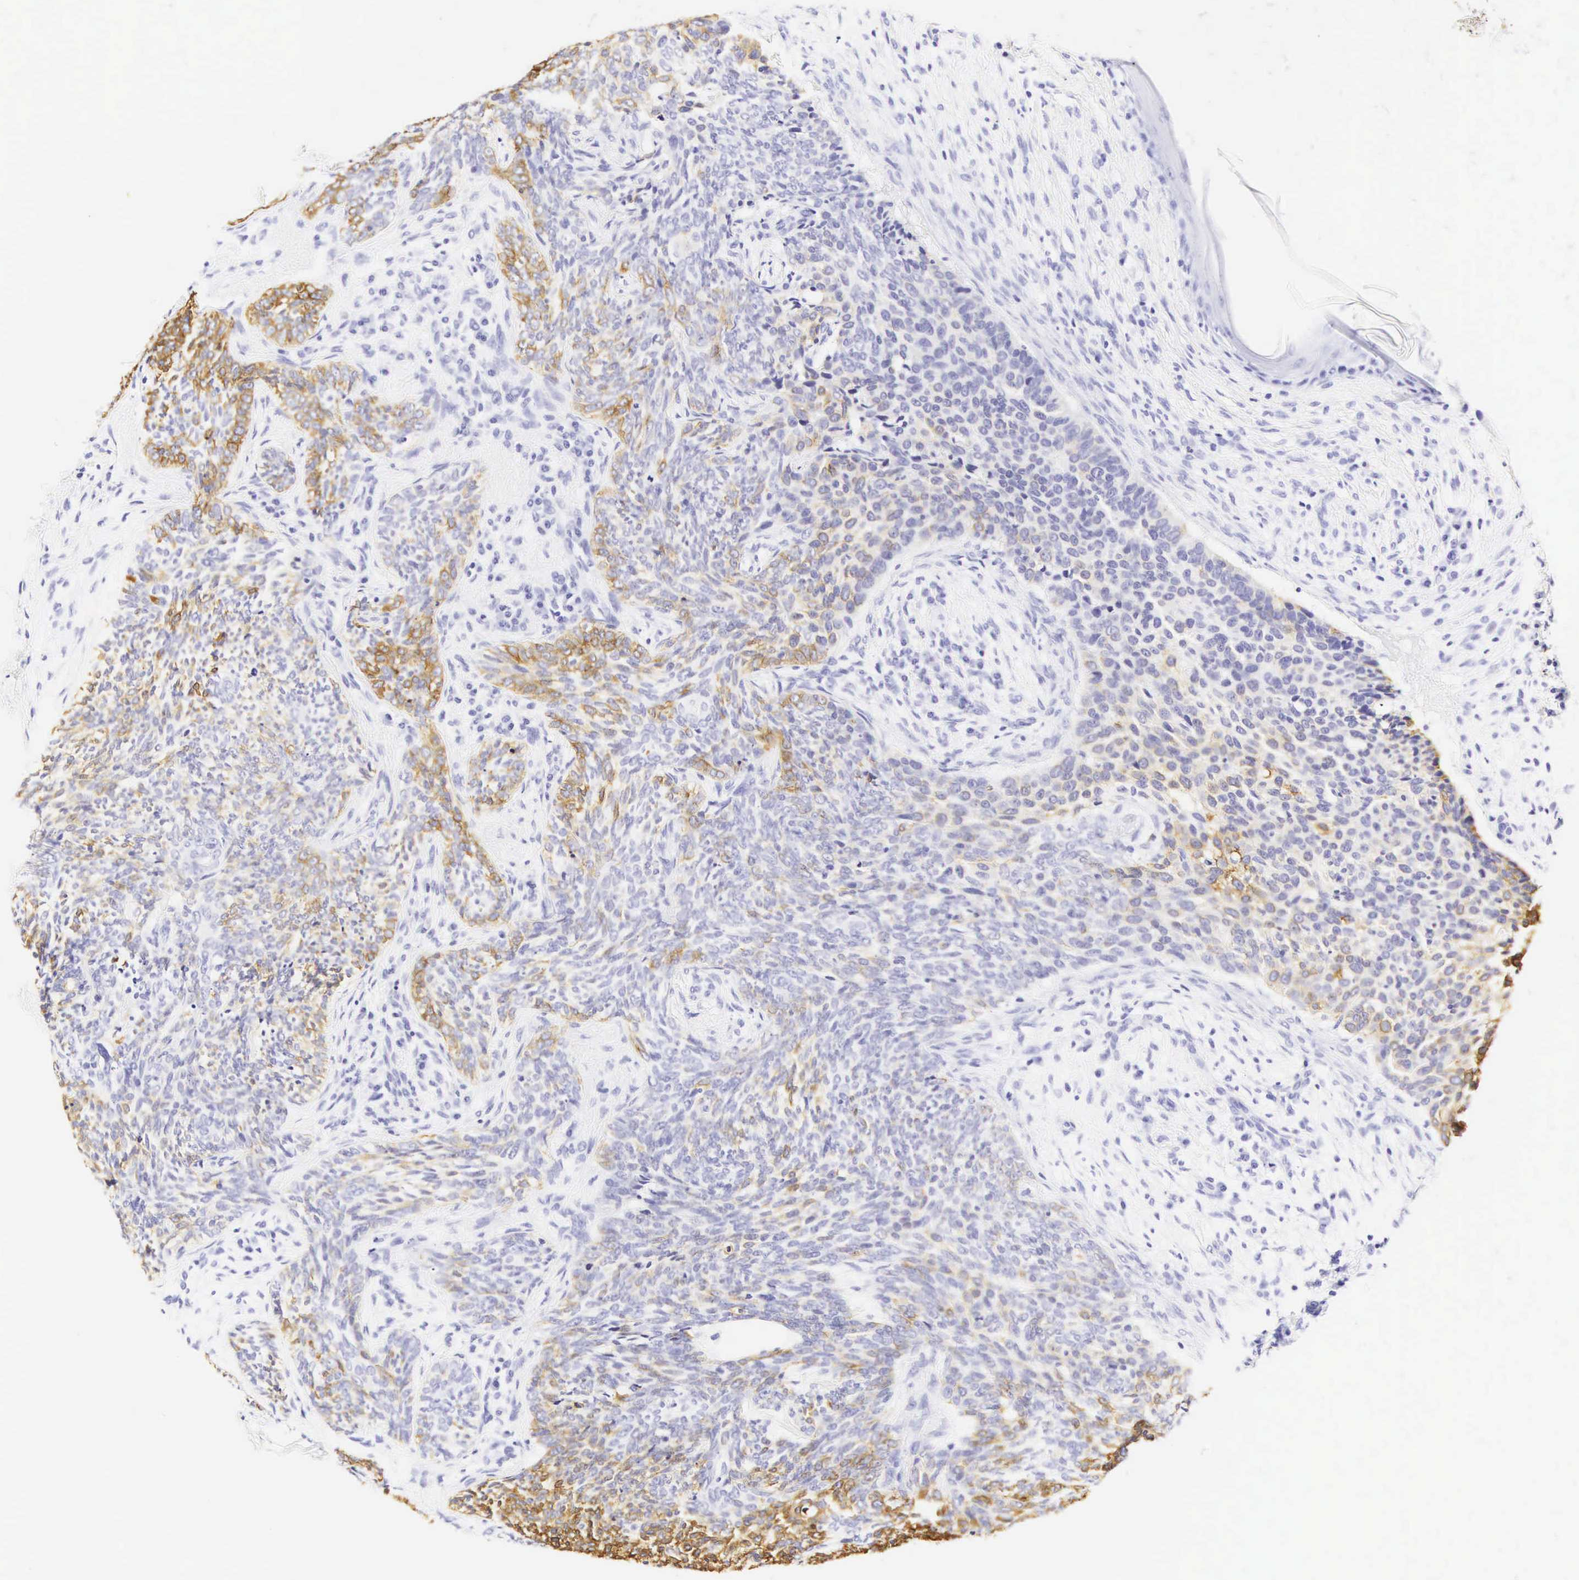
{"staining": {"intensity": "weak", "quantity": "25%-75%", "location": "cytoplasmic/membranous"}, "tissue": "skin cancer", "cell_type": "Tumor cells", "image_type": "cancer", "snomed": [{"axis": "morphology", "description": "Basal cell carcinoma"}, {"axis": "topography", "description": "Skin"}], "caption": "A low amount of weak cytoplasmic/membranous staining is identified in approximately 25%-75% of tumor cells in skin cancer (basal cell carcinoma) tissue.", "gene": "KRT18", "patient": {"sex": "male", "age": 89}}